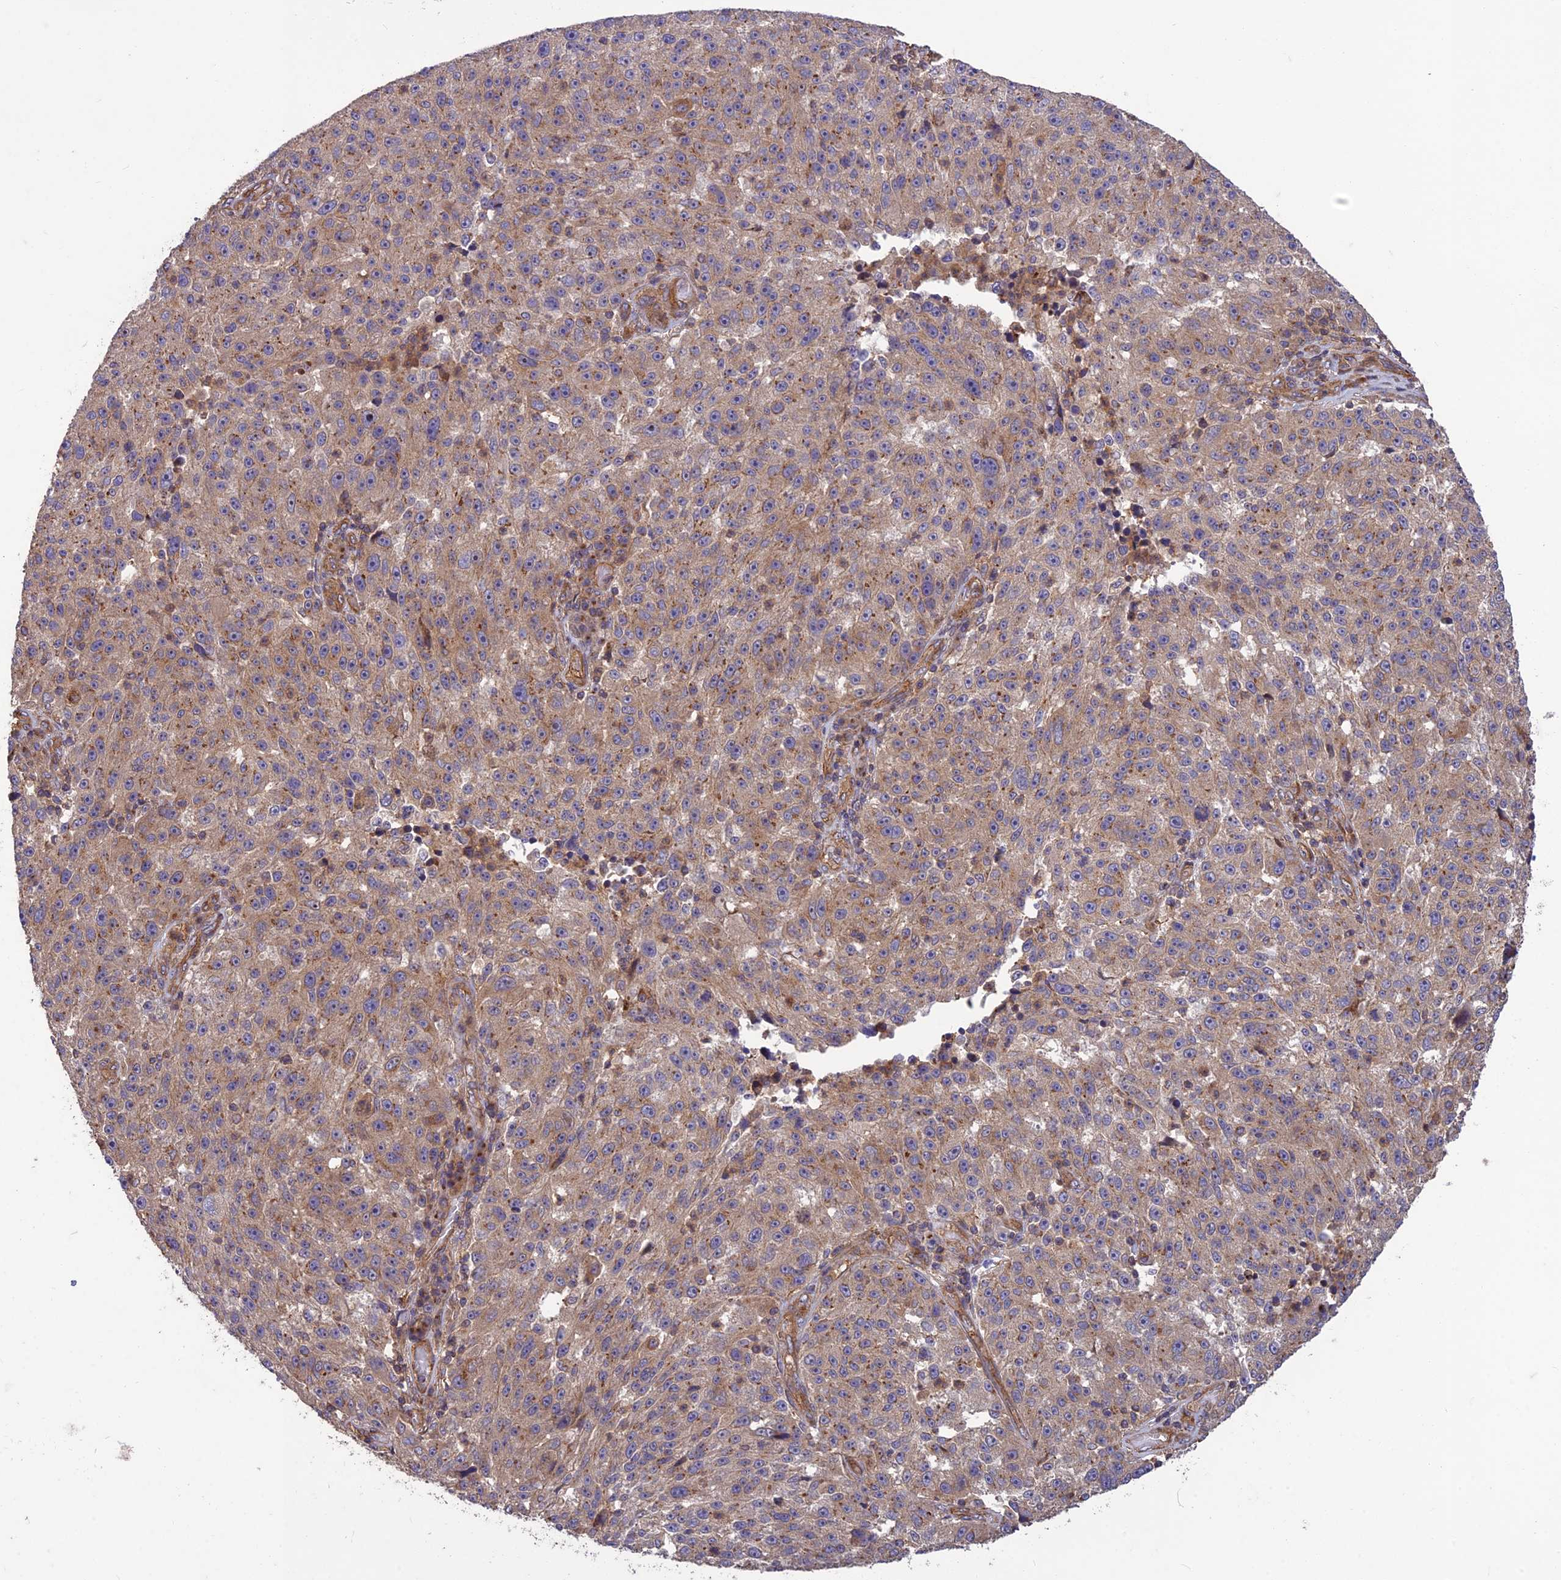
{"staining": {"intensity": "weak", "quantity": "25%-75%", "location": "cytoplasmic/membranous"}, "tissue": "melanoma", "cell_type": "Tumor cells", "image_type": "cancer", "snomed": [{"axis": "morphology", "description": "Malignant melanoma, NOS"}, {"axis": "topography", "description": "Skin"}], "caption": "This micrograph exhibits immunohistochemistry (IHC) staining of malignant melanoma, with low weak cytoplasmic/membranous expression in approximately 25%-75% of tumor cells.", "gene": "TMEM131L", "patient": {"sex": "male", "age": 53}}